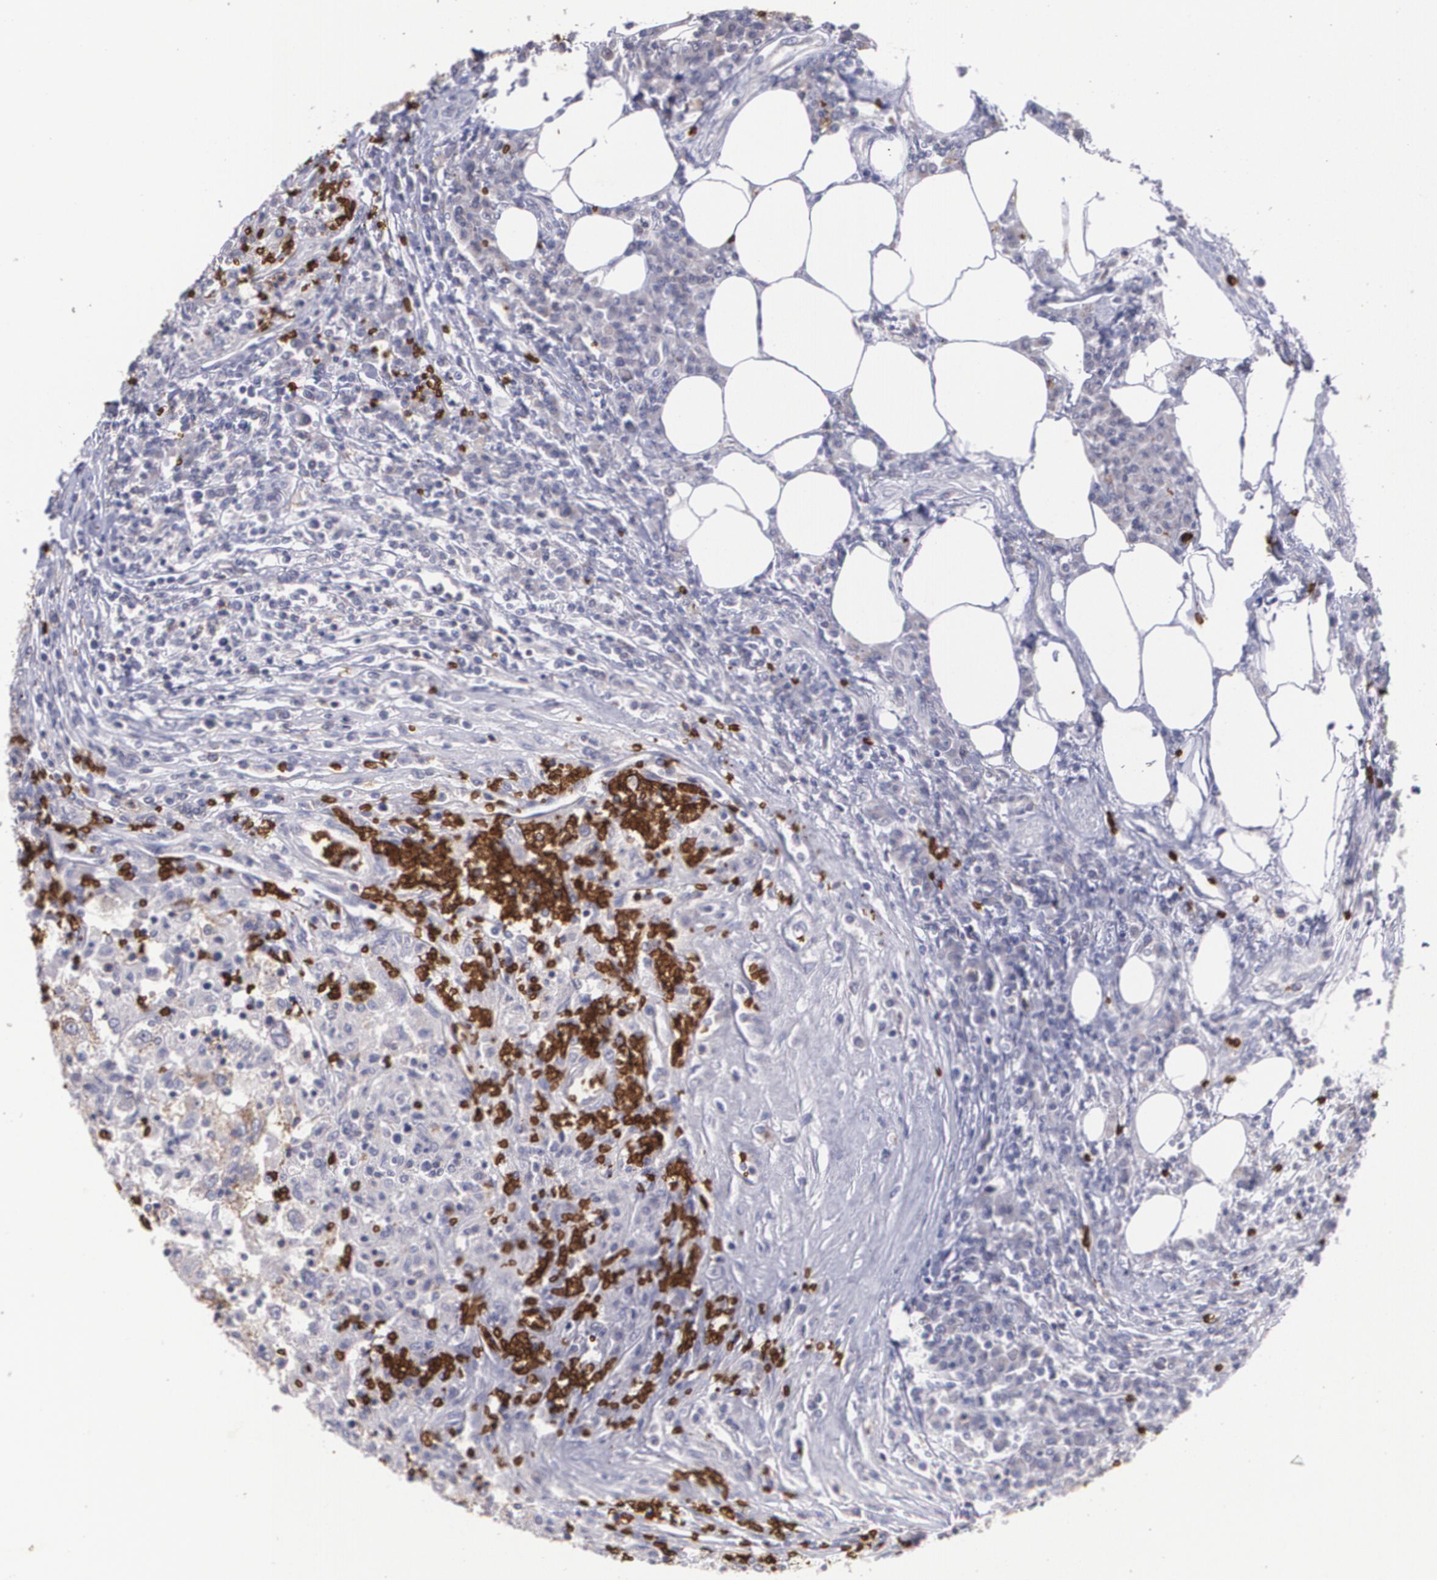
{"staining": {"intensity": "weak", "quantity": "<25%", "location": "cytoplasmic/membranous"}, "tissue": "renal cancer", "cell_type": "Tumor cells", "image_type": "cancer", "snomed": [{"axis": "morphology", "description": "Normal tissue, NOS"}, {"axis": "morphology", "description": "Adenocarcinoma, NOS"}, {"axis": "topography", "description": "Kidney"}], "caption": "This is an IHC histopathology image of human adenocarcinoma (renal). There is no expression in tumor cells.", "gene": "SLC2A1", "patient": {"sex": "male", "age": 71}}